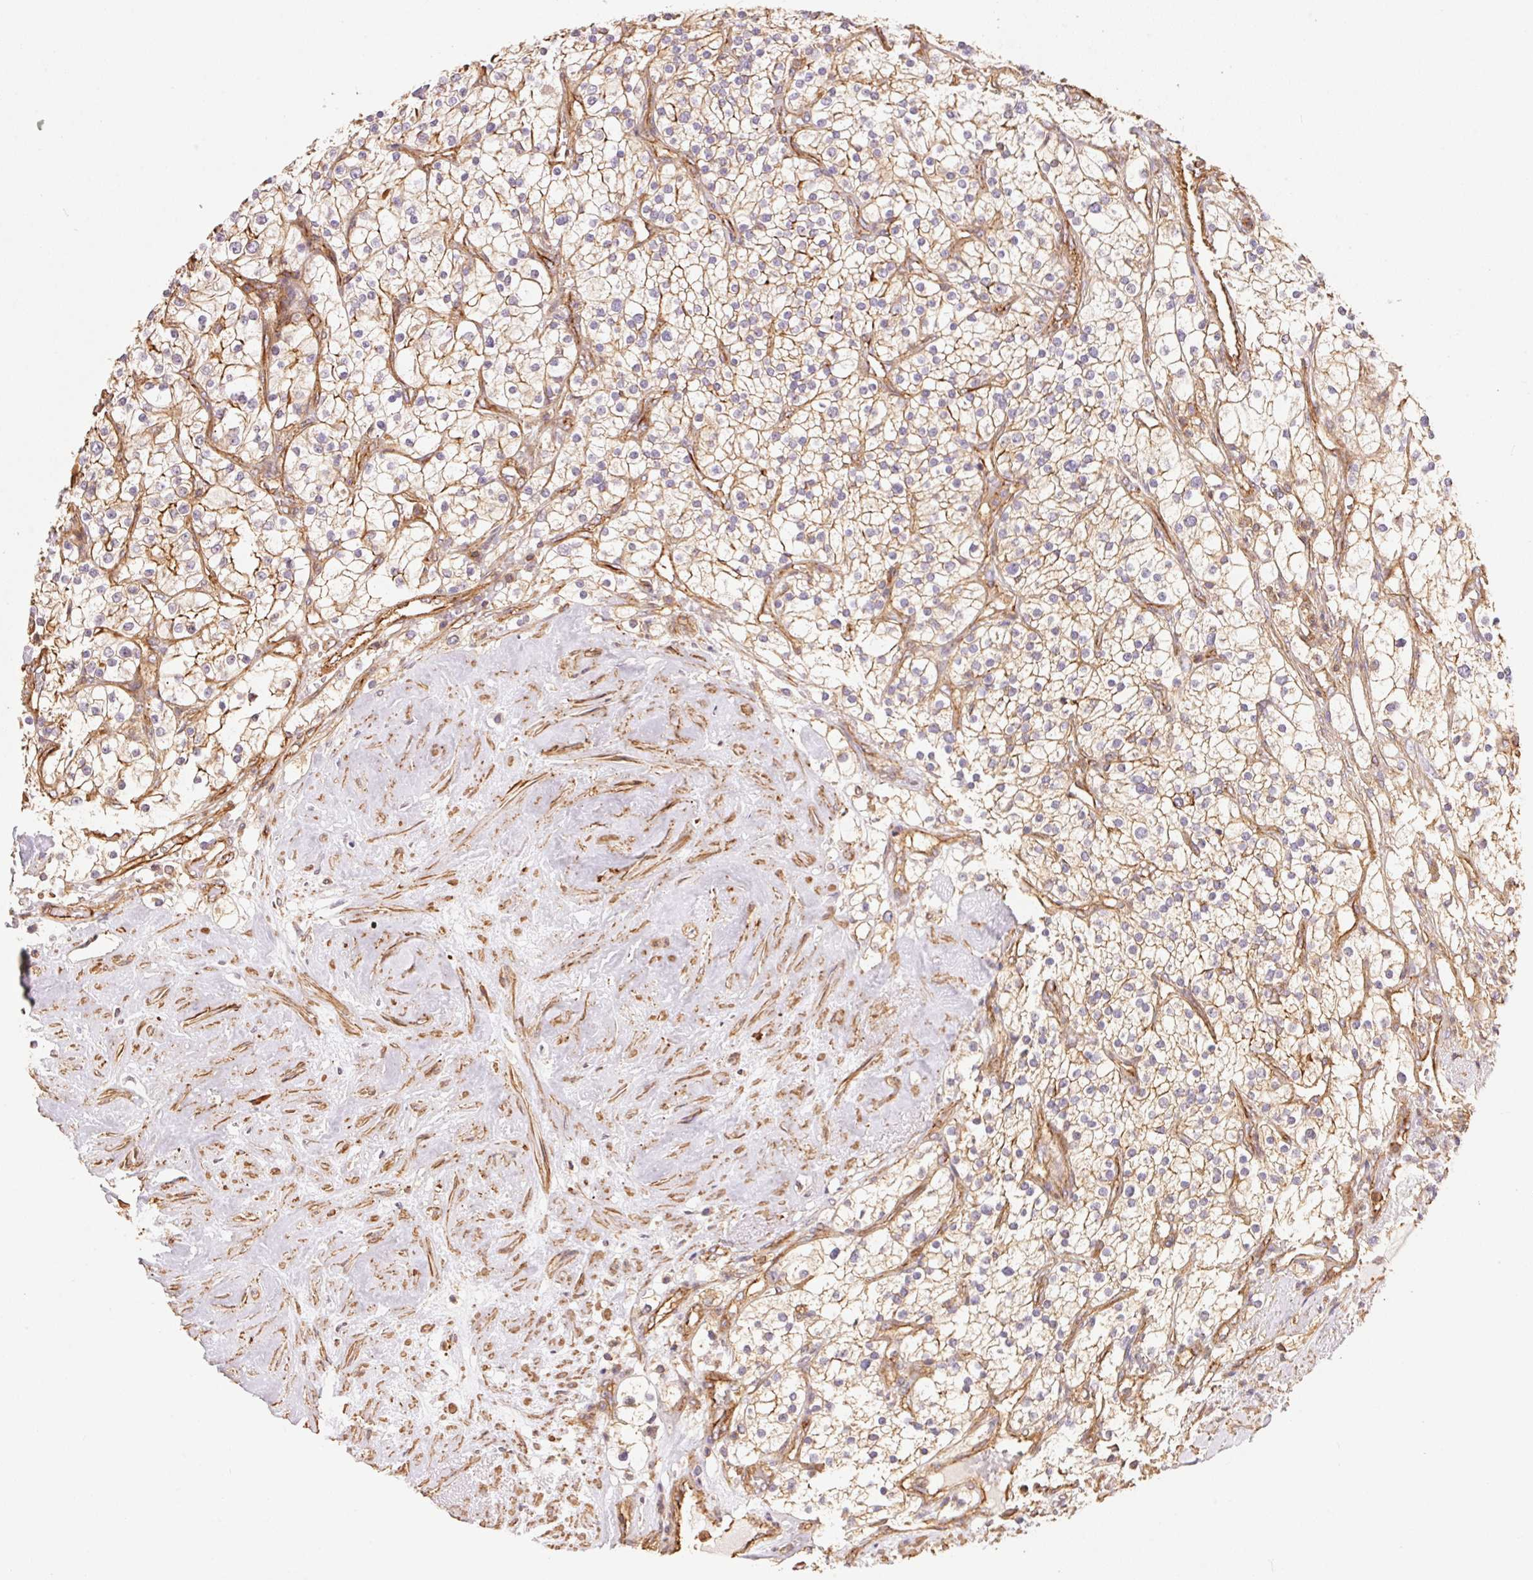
{"staining": {"intensity": "weak", "quantity": "25%-75%", "location": "cytoplasmic/membranous"}, "tissue": "renal cancer", "cell_type": "Tumor cells", "image_type": "cancer", "snomed": [{"axis": "morphology", "description": "Adenocarcinoma, NOS"}, {"axis": "topography", "description": "Kidney"}], "caption": "Immunohistochemical staining of human renal cancer (adenocarcinoma) reveals weak cytoplasmic/membranous protein positivity in approximately 25%-75% of tumor cells. (DAB (3,3'-diaminobenzidine) = brown stain, brightfield microscopy at high magnification).", "gene": "FRAS1", "patient": {"sex": "male", "age": 80}}